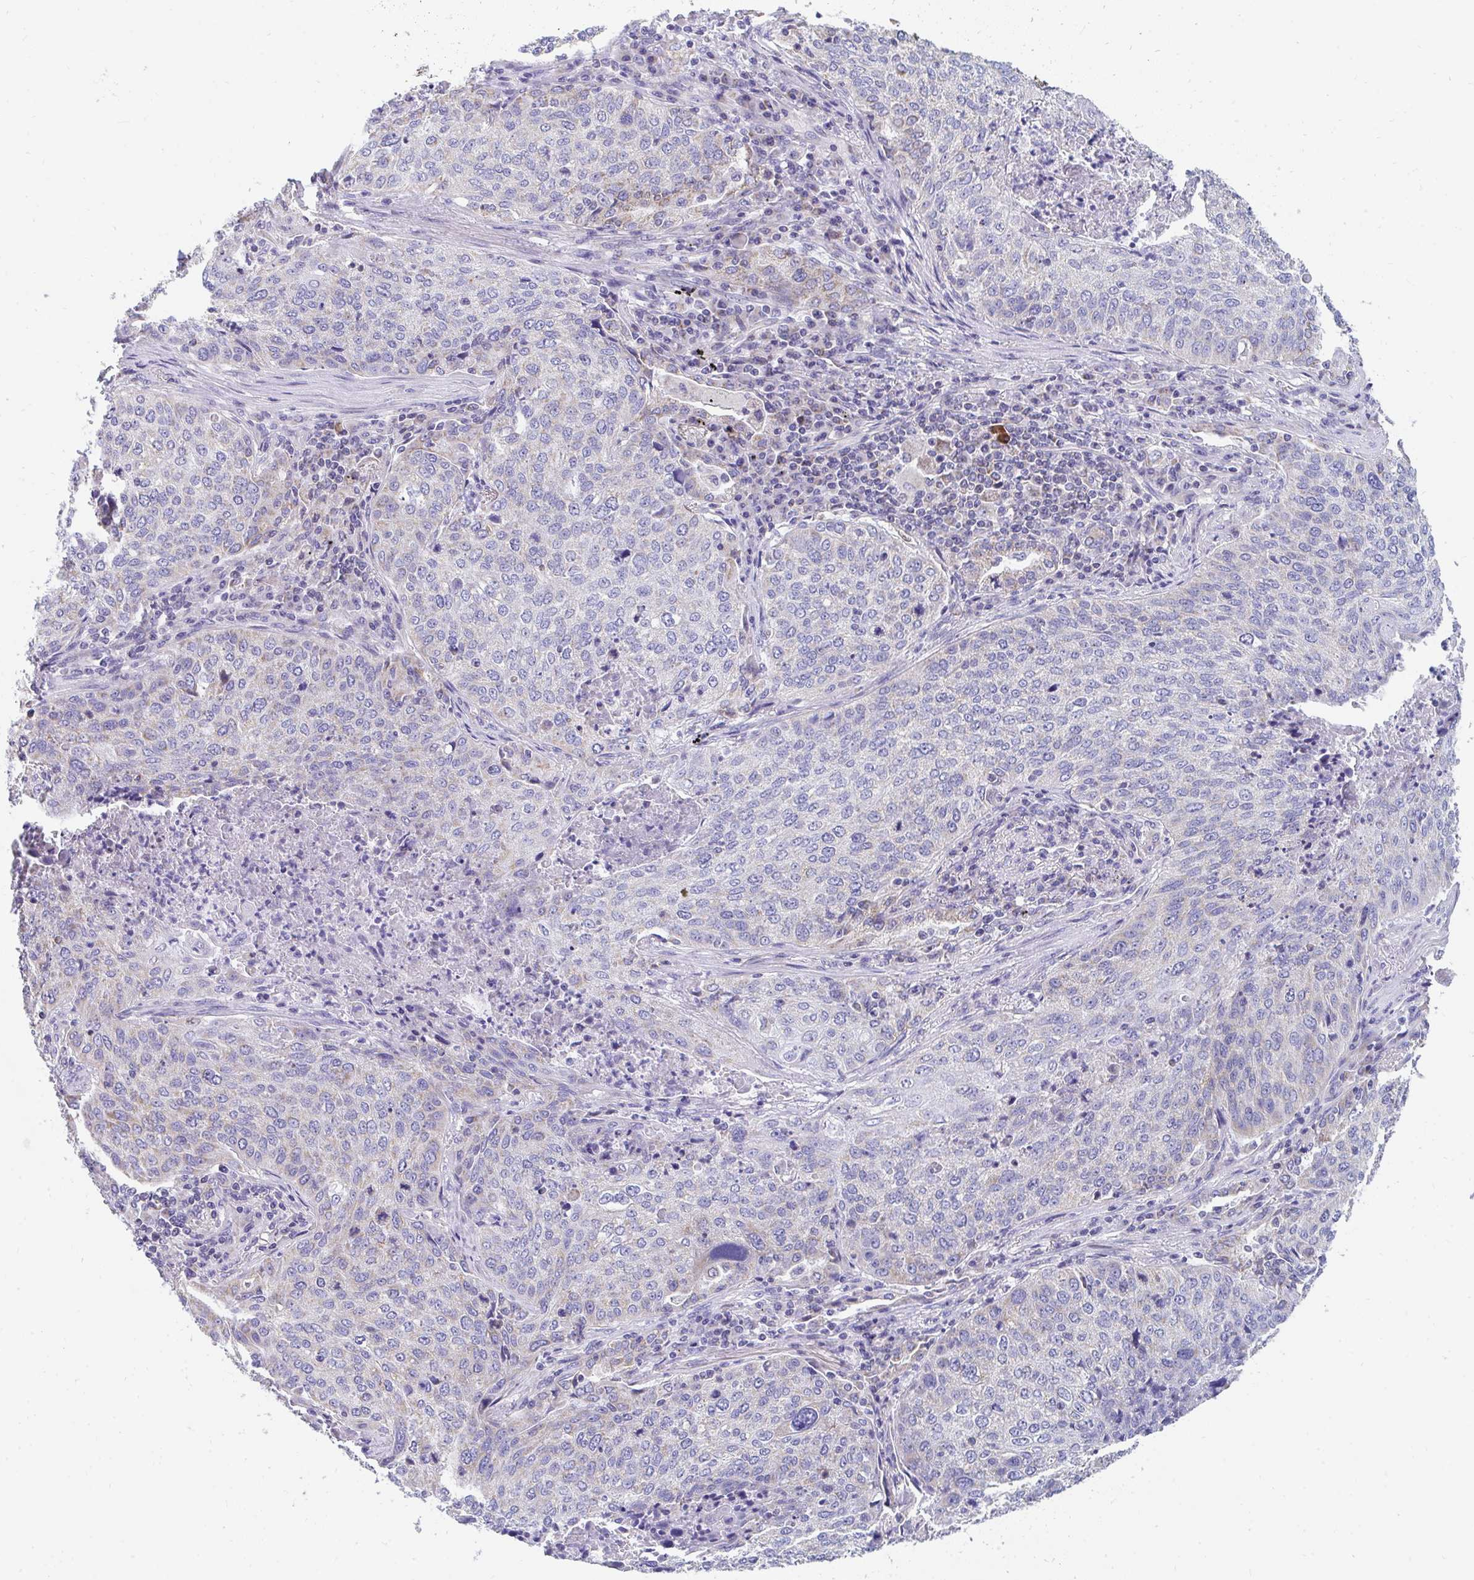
{"staining": {"intensity": "moderate", "quantity": "25%-75%", "location": "cytoplasmic/membranous"}, "tissue": "lung cancer", "cell_type": "Tumor cells", "image_type": "cancer", "snomed": [{"axis": "morphology", "description": "Squamous cell carcinoma, NOS"}, {"axis": "topography", "description": "Lung"}], "caption": "This is an image of IHC staining of squamous cell carcinoma (lung), which shows moderate positivity in the cytoplasmic/membranous of tumor cells.", "gene": "PC", "patient": {"sex": "male", "age": 63}}